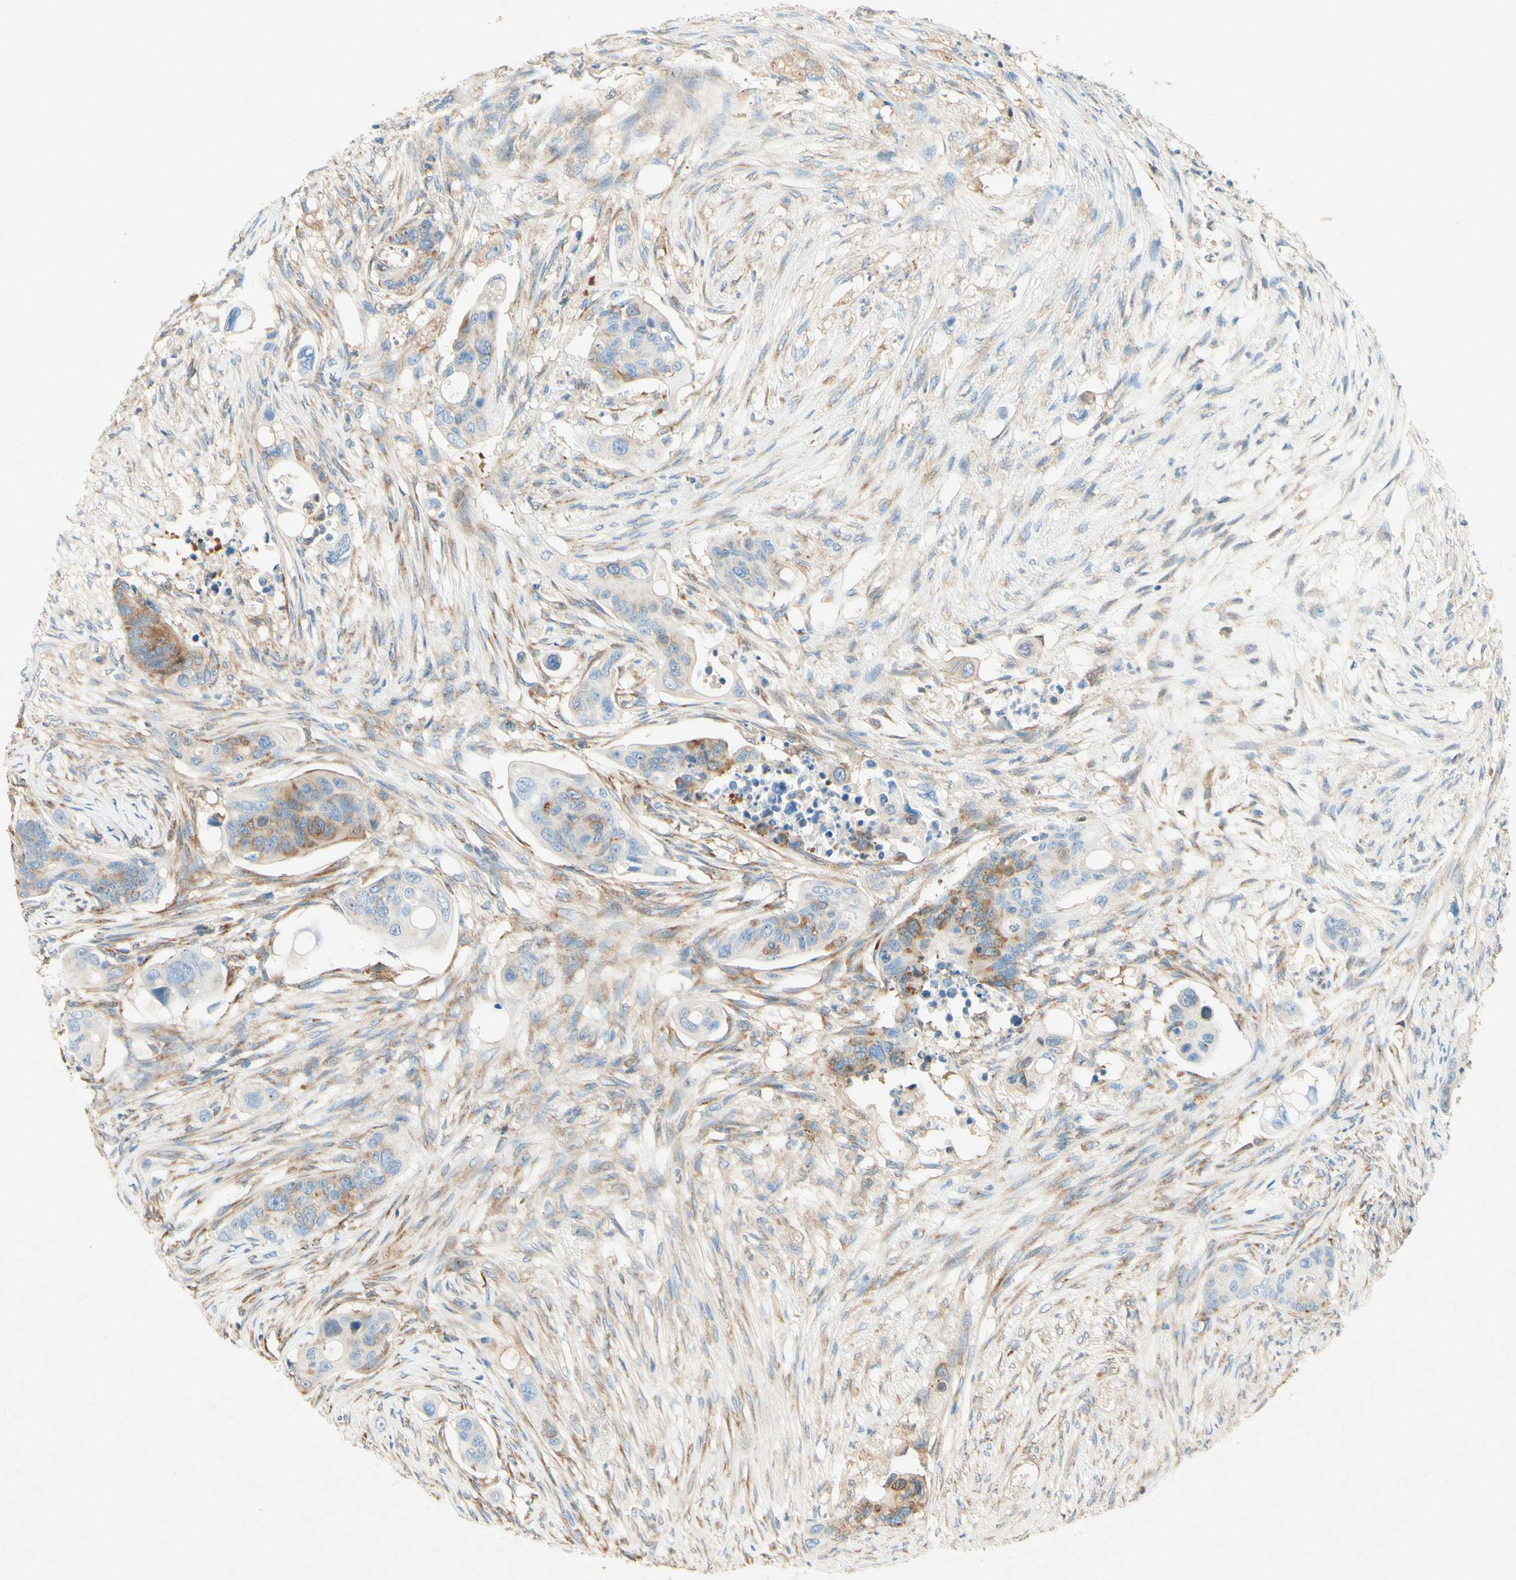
{"staining": {"intensity": "weak", "quantity": "25%-75%", "location": "cytoplasmic/membranous"}, "tissue": "colorectal cancer", "cell_type": "Tumor cells", "image_type": "cancer", "snomed": [{"axis": "morphology", "description": "Adenocarcinoma, NOS"}, {"axis": "topography", "description": "Colon"}], "caption": "Tumor cells show low levels of weak cytoplasmic/membranous positivity in about 25%-75% of cells in human colorectal cancer (adenocarcinoma).", "gene": "PABPC1", "patient": {"sex": "female", "age": 57}}